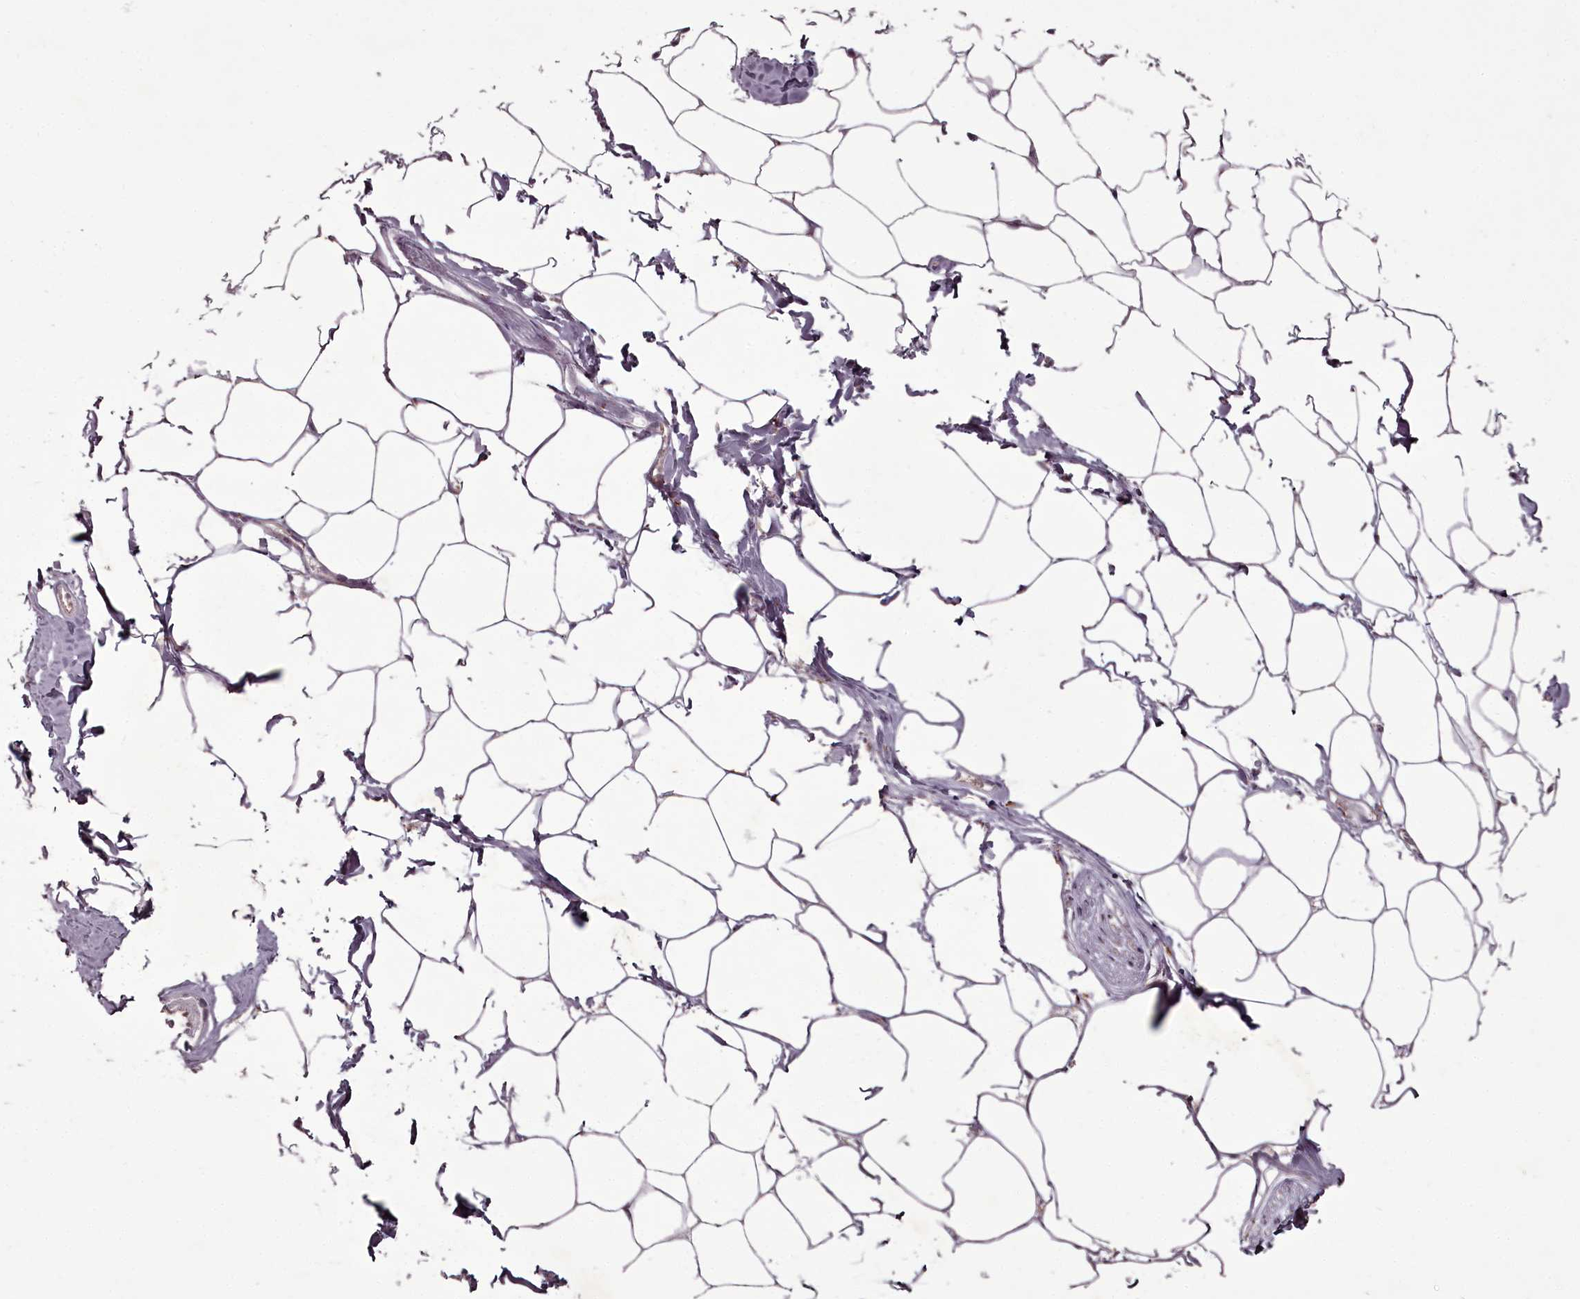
{"staining": {"intensity": "negative", "quantity": "none", "location": "none"}, "tissue": "adipose tissue", "cell_type": "Adipocytes", "image_type": "normal", "snomed": [{"axis": "morphology", "description": "Normal tissue, NOS"}, {"axis": "morphology", "description": "Adenocarcinoma, Low grade"}, {"axis": "topography", "description": "Prostate"}, {"axis": "topography", "description": "Peripheral nerve tissue"}], "caption": "IHC of benign human adipose tissue shows no positivity in adipocytes. Nuclei are stained in blue.", "gene": "CEP83", "patient": {"sex": "male", "age": 63}}